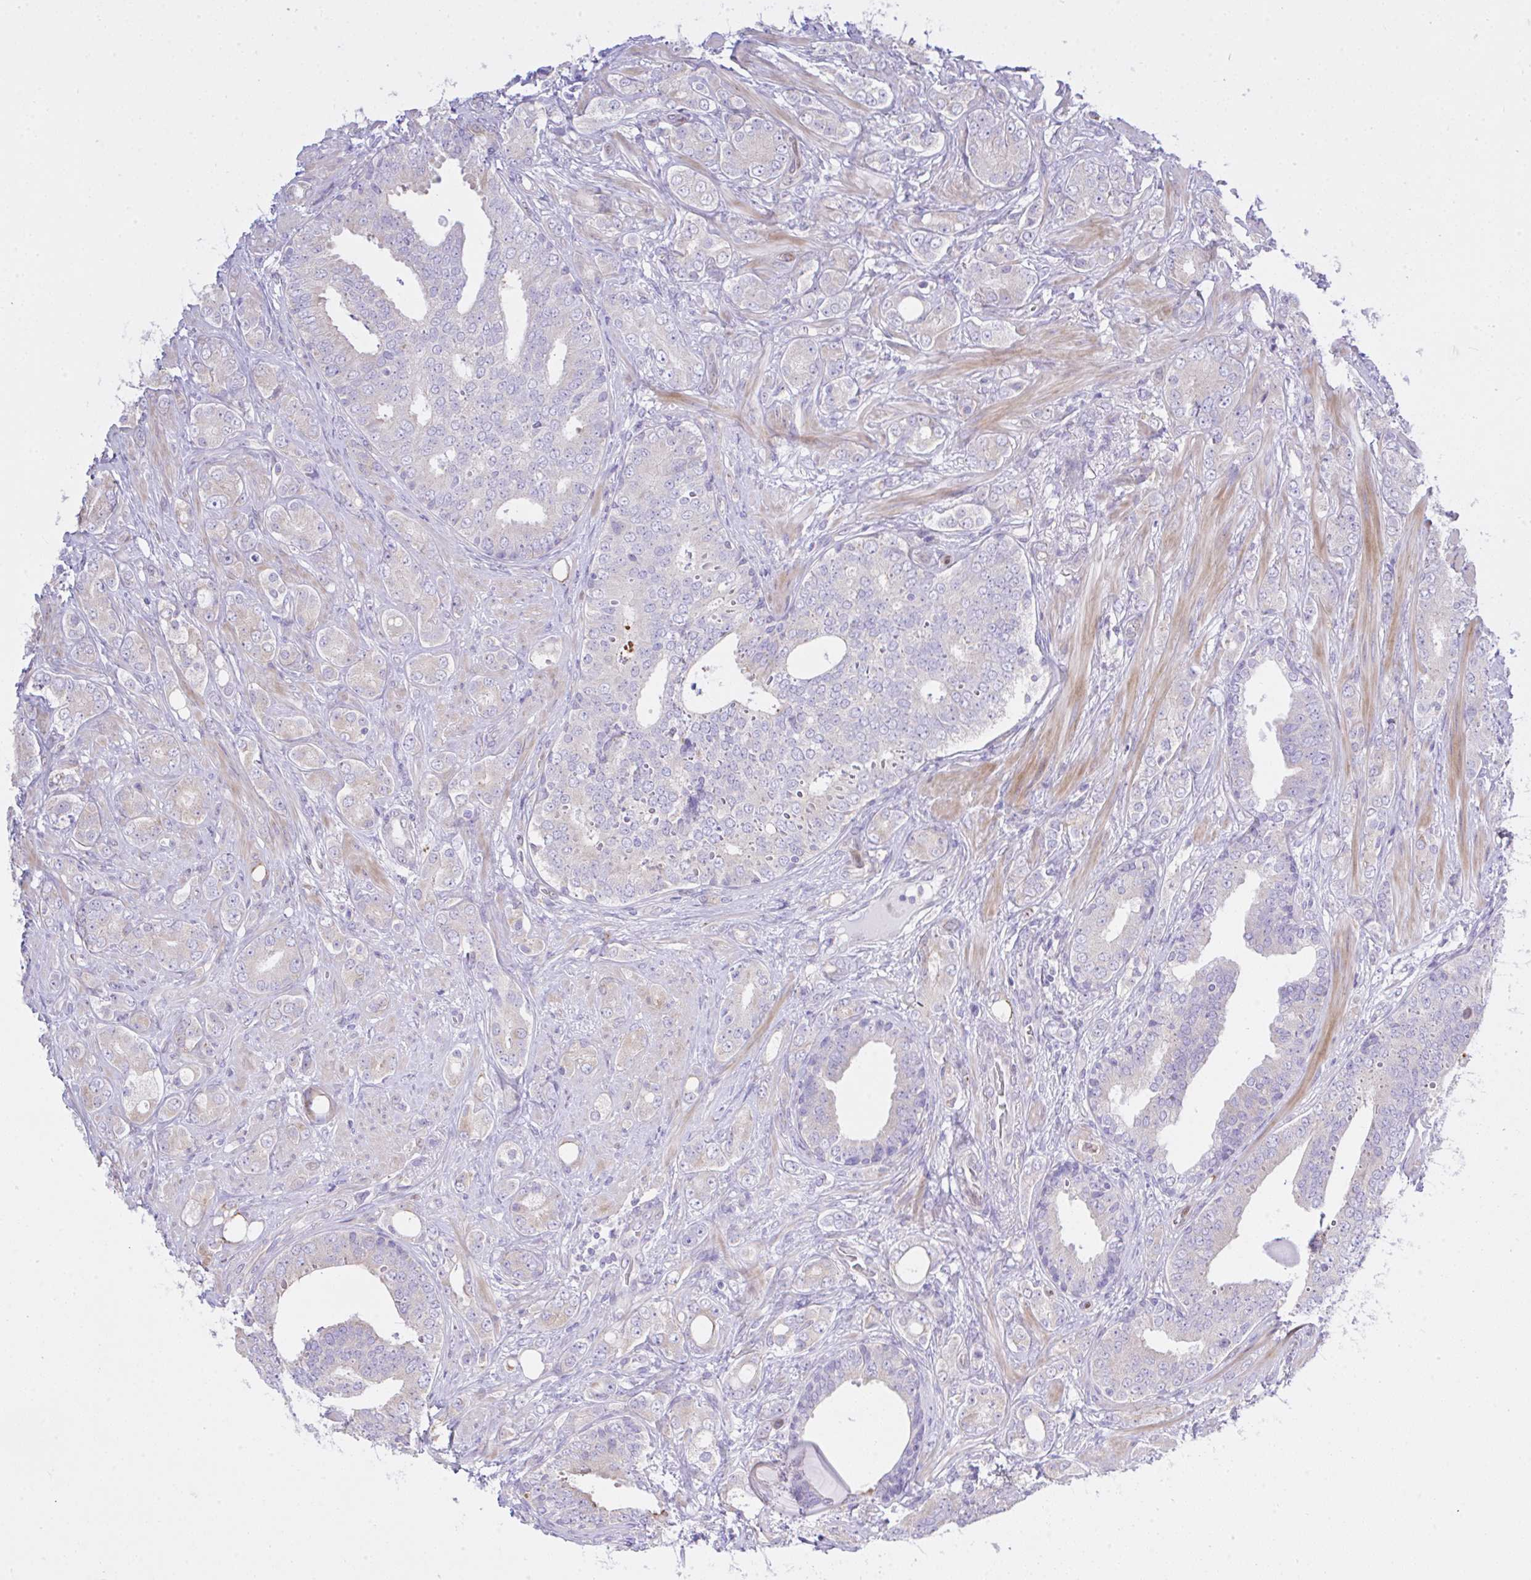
{"staining": {"intensity": "negative", "quantity": "none", "location": "none"}, "tissue": "prostate cancer", "cell_type": "Tumor cells", "image_type": "cancer", "snomed": [{"axis": "morphology", "description": "Adenocarcinoma, High grade"}, {"axis": "topography", "description": "Prostate"}], "caption": "Immunohistochemistry (IHC) histopathology image of neoplastic tissue: prostate cancer stained with DAB shows no significant protein staining in tumor cells.", "gene": "EEF1A2", "patient": {"sex": "male", "age": 62}}